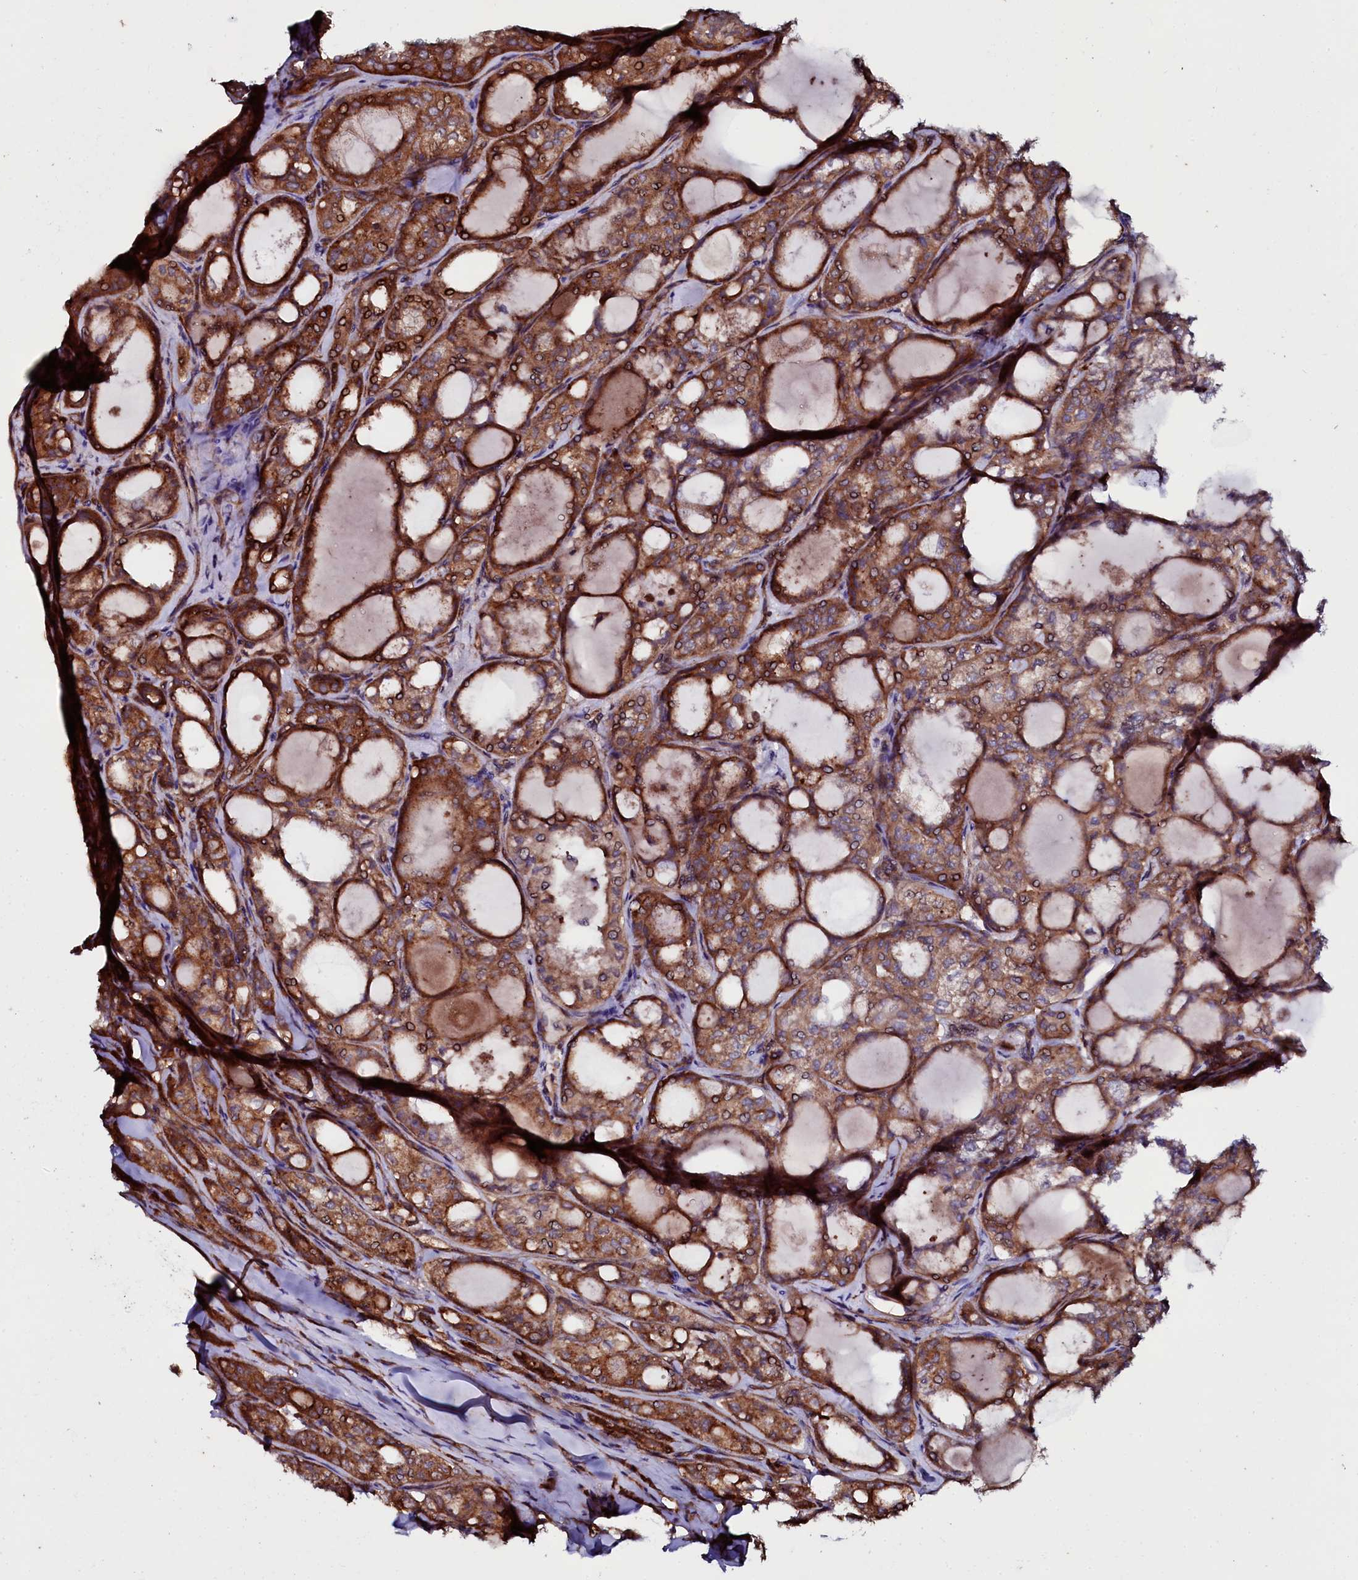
{"staining": {"intensity": "strong", "quantity": ">75%", "location": "cytoplasmic/membranous"}, "tissue": "thyroid cancer", "cell_type": "Tumor cells", "image_type": "cancer", "snomed": [{"axis": "morphology", "description": "Follicular adenoma carcinoma, NOS"}, {"axis": "topography", "description": "Thyroid gland"}], "caption": "Strong cytoplasmic/membranous staining for a protein is seen in about >75% of tumor cells of thyroid cancer using immunohistochemistry (IHC).", "gene": "USPL1", "patient": {"sex": "male", "age": 75}}